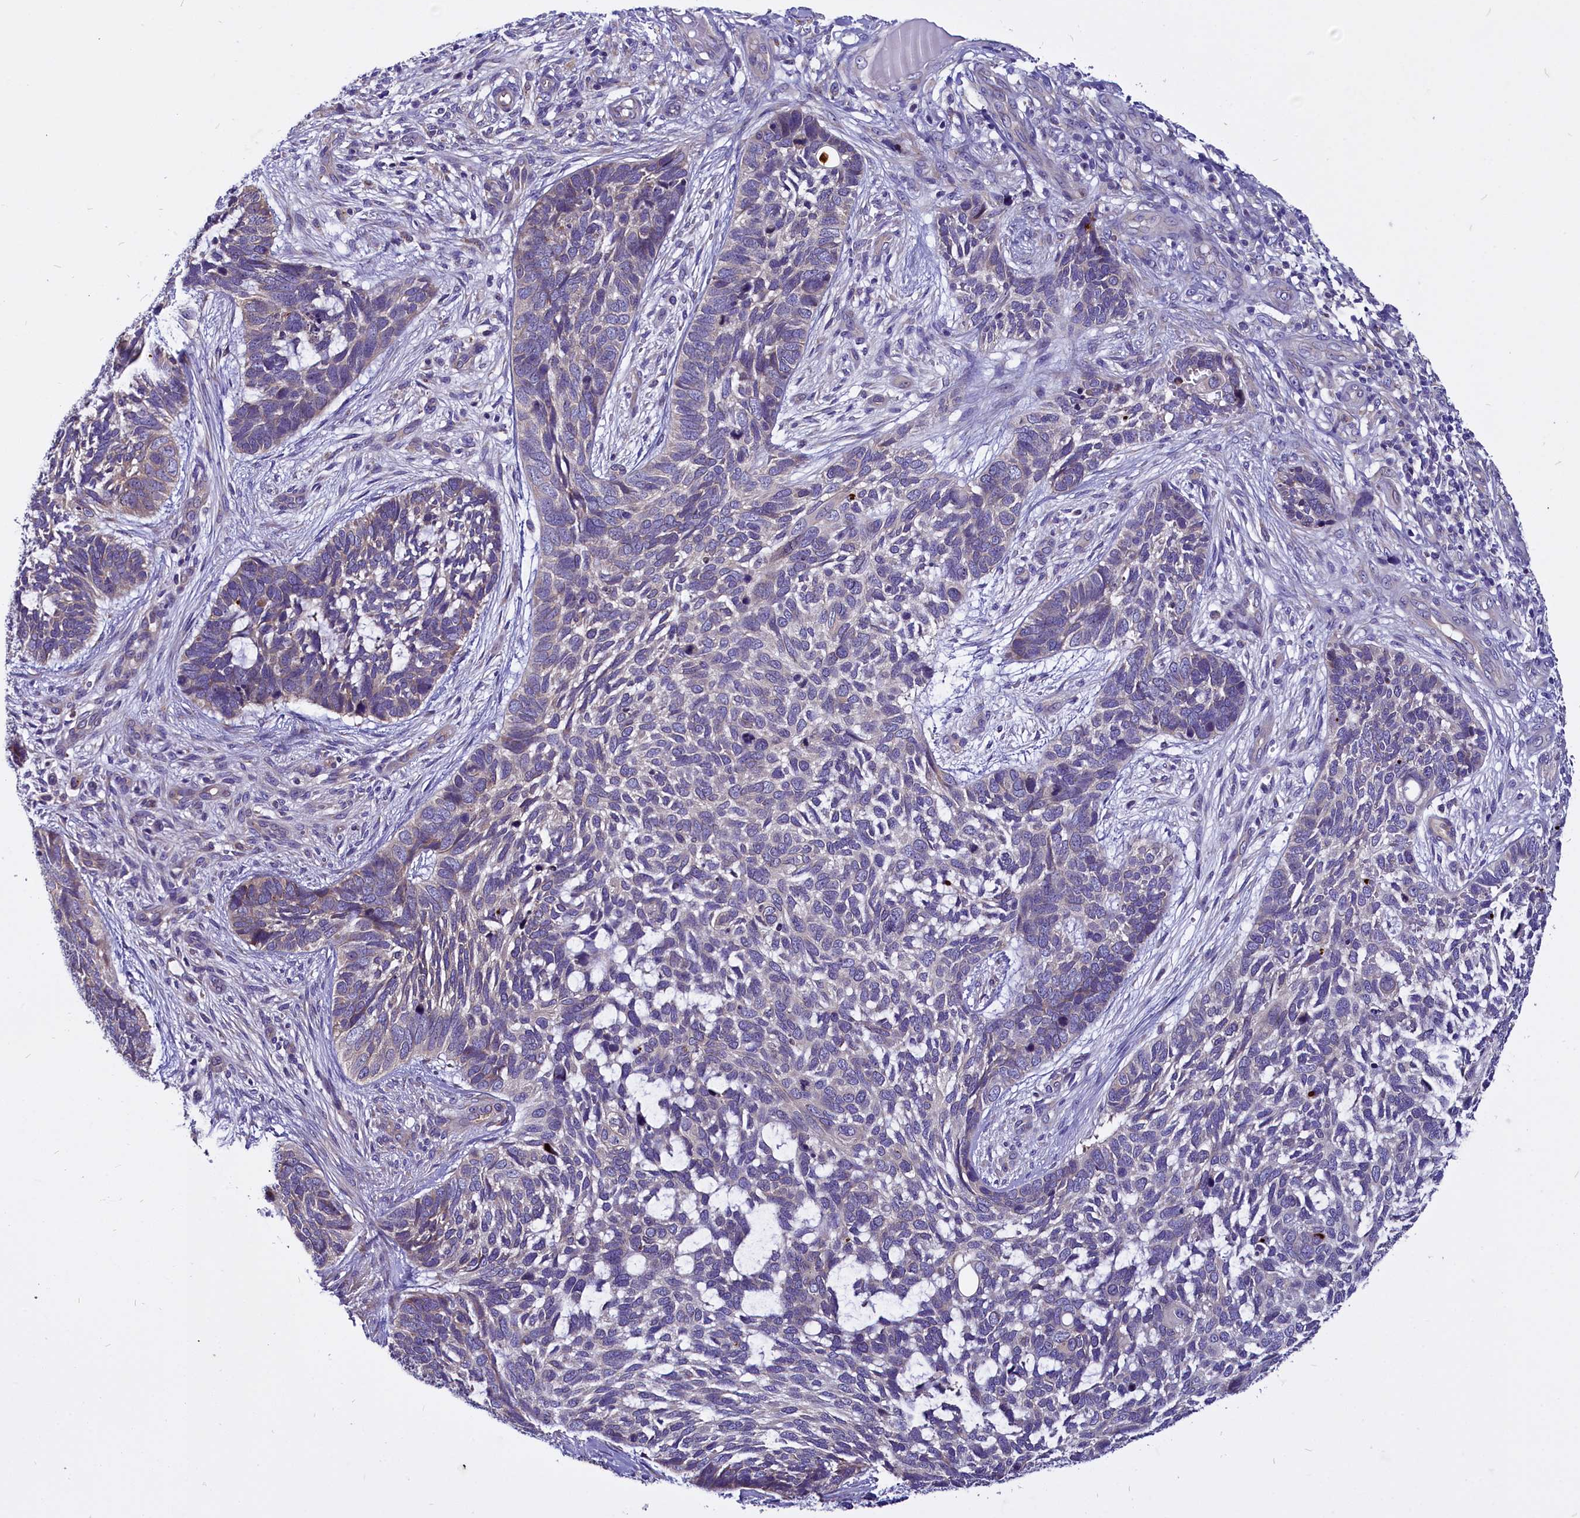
{"staining": {"intensity": "negative", "quantity": "none", "location": "none"}, "tissue": "skin cancer", "cell_type": "Tumor cells", "image_type": "cancer", "snomed": [{"axis": "morphology", "description": "Basal cell carcinoma"}, {"axis": "topography", "description": "Skin"}], "caption": "Skin basal cell carcinoma was stained to show a protein in brown. There is no significant staining in tumor cells.", "gene": "CEP170", "patient": {"sex": "male", "age": 88}}